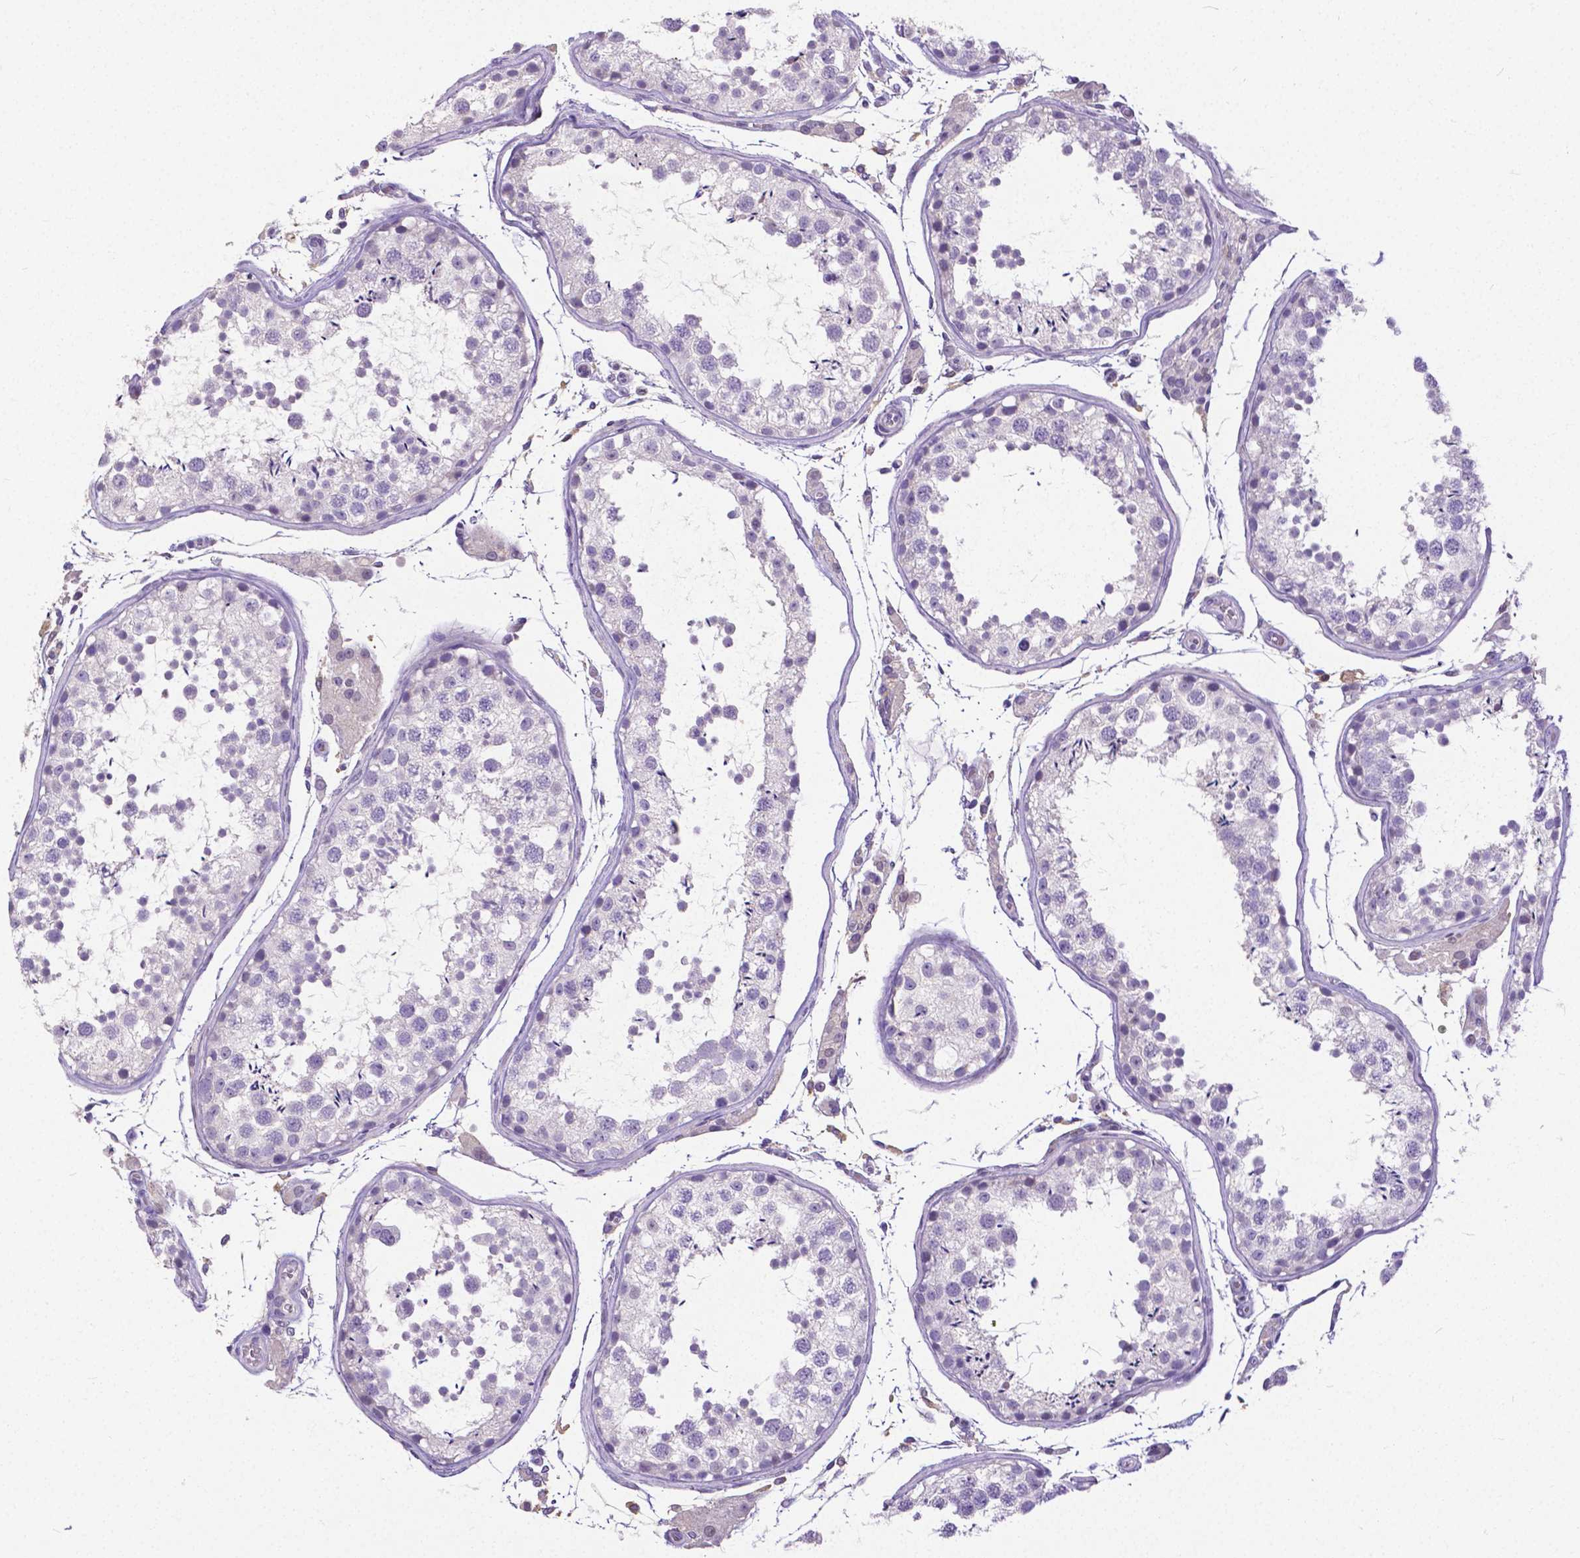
{"staining": {"intensity": "negative", "quantity": "none", "location": "none"}, "tissue": "testis", "cell_type": "Cells in seminiferous ducts", "image_type": "normal", "snomed": [{"axis": "morphology", "description": "Normal tissue, NOS"}, {"axis": "topography", "description": "Testis"}], "caption": "This histopathology image is of normal testis stained with immunohistochemistry to label a protein in brown with the nuclei are counter-stained blue. There is no positivity in cells in seminiferous ducts. (DAB immunohistochemistry (IHC) with hematoxylin counter stain).", "gene": "CD4", "patient": {"sex": "male", "age": 29}}